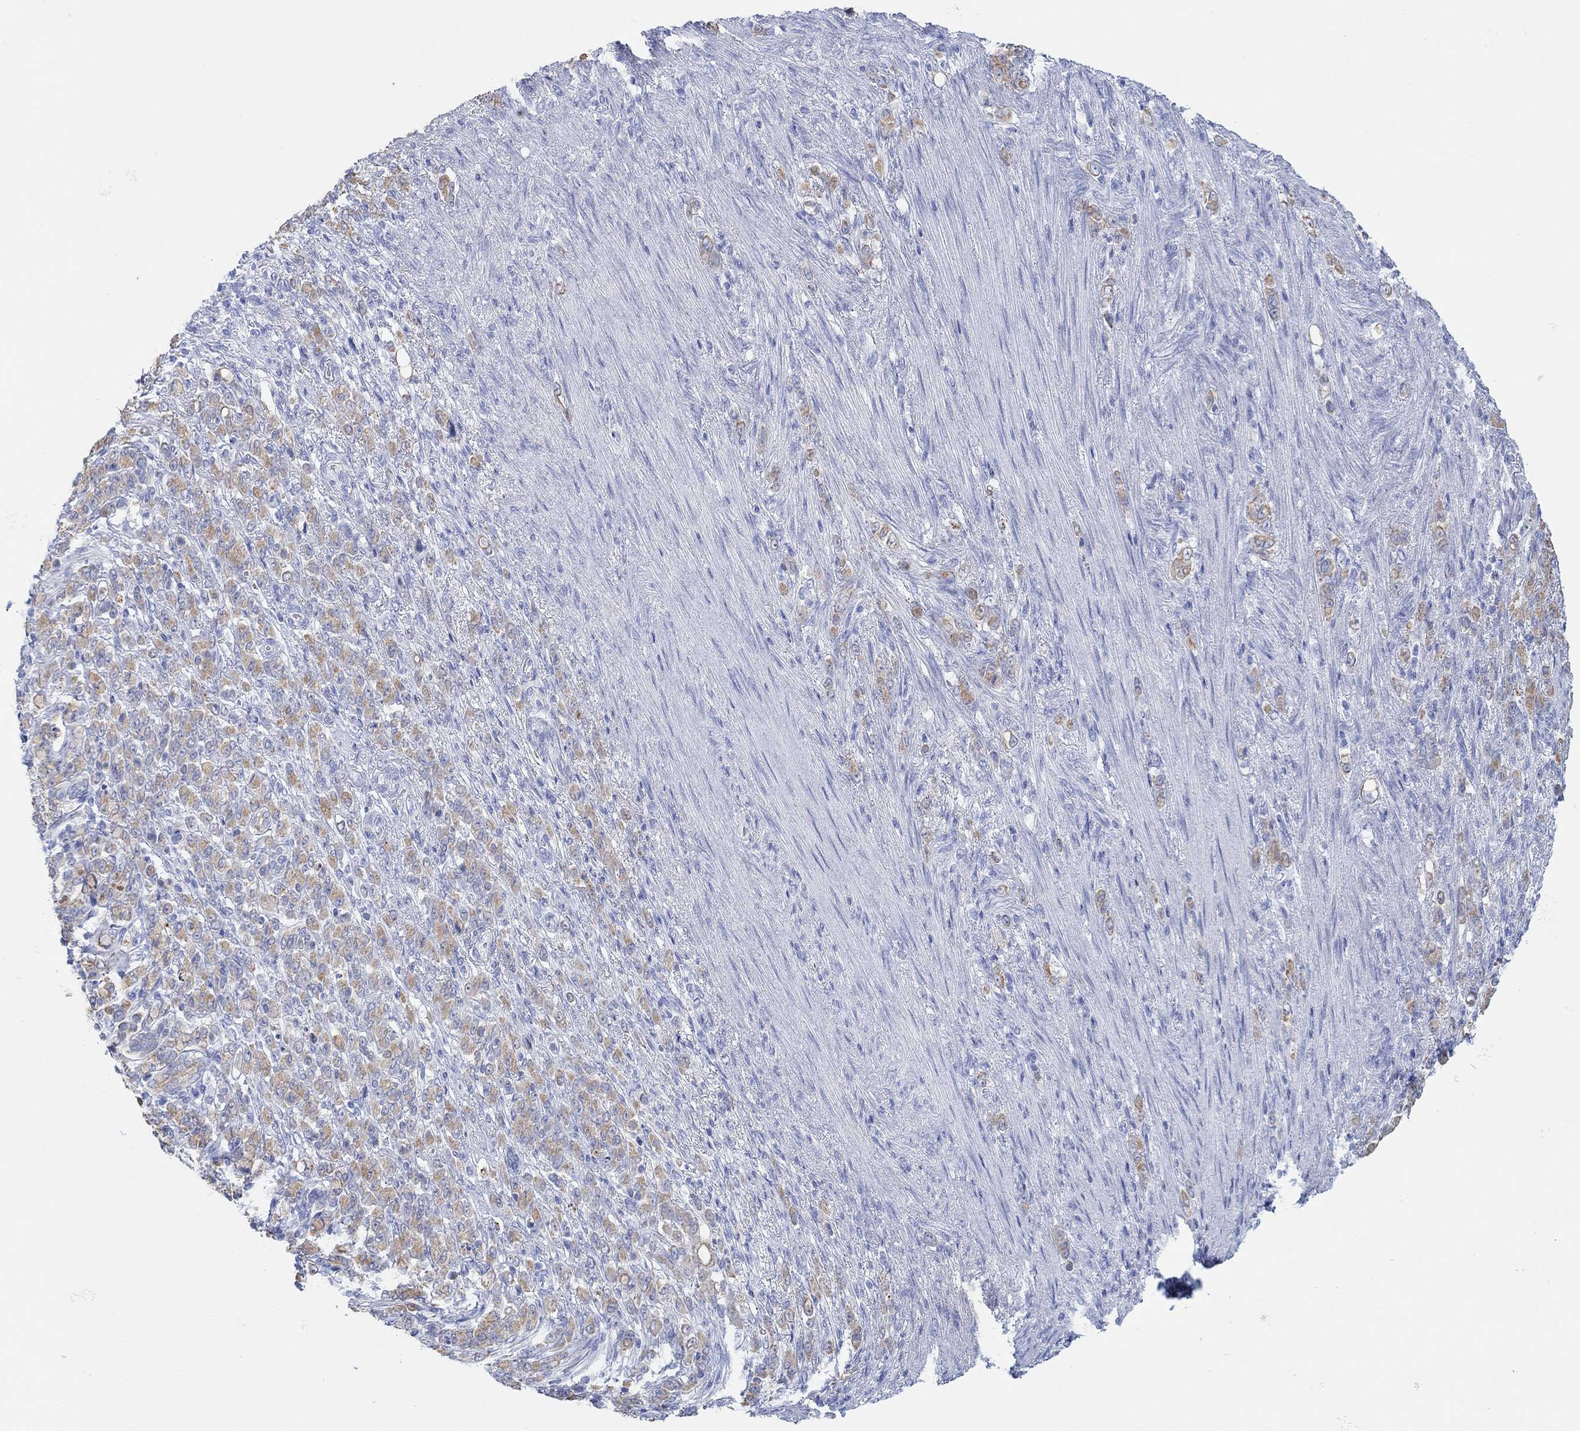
{"staining": {"intensity": "moderate", "quantity": "<25%", "location": "cytoplasmic/membranous"}, "tissue": "stomach cancer", "cell_type": "Tumor cells", "image_type": "cancer", "snomed": [{"axis": "morphology", "description": "Normal tissue, NOS"}, {"axis": "morphology", "description": "Adenocarcinoma, NOS"}, {"axis": "topography", "description": "Stomach"}], "caption": "Stomach adenocarcinoma stained with a protein marker exhibits moderate staining in tumor cells.", "gene": "AK8", "patient": {"sex": "female", "age": 79}}